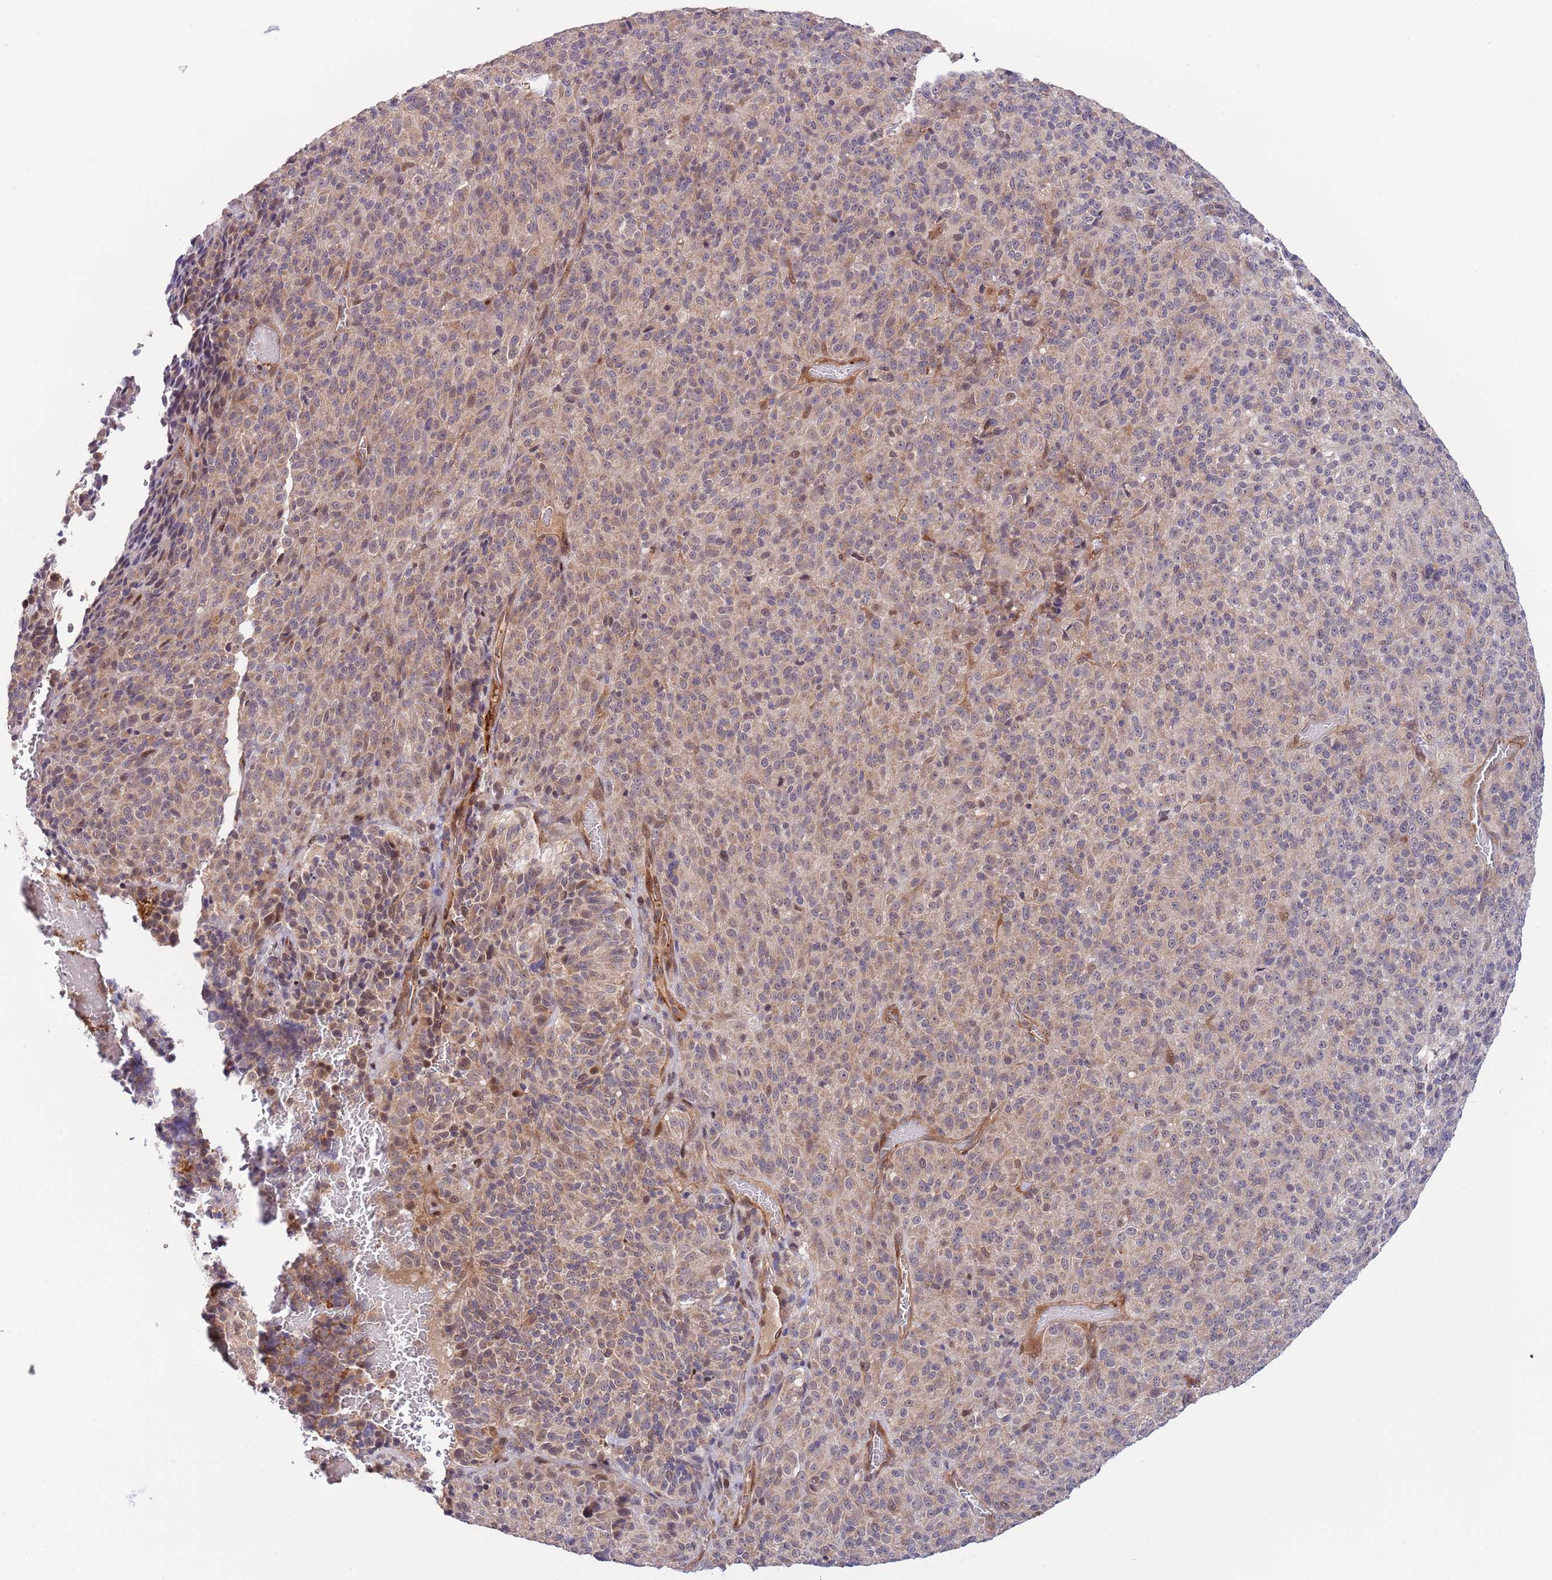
{"staining": {"intensity": "negative", "quantity": "none", "location": "none"}, "tissue": "melanoma", "cell_type": "Tumor cells", "image_type": "cancer", "snomed": [{"axis": "morphology", "description": "Malignant melanoma, Metastatic site"}, {"axis": "topography", "description": "Brain"}], "caption": "The IHC photomicrograph has no significant staining in tumor cells of malignant melanoma (metastatic site) tissue.", "gene": "PRR16", "patient": {"sex": "female", "age": 56}}